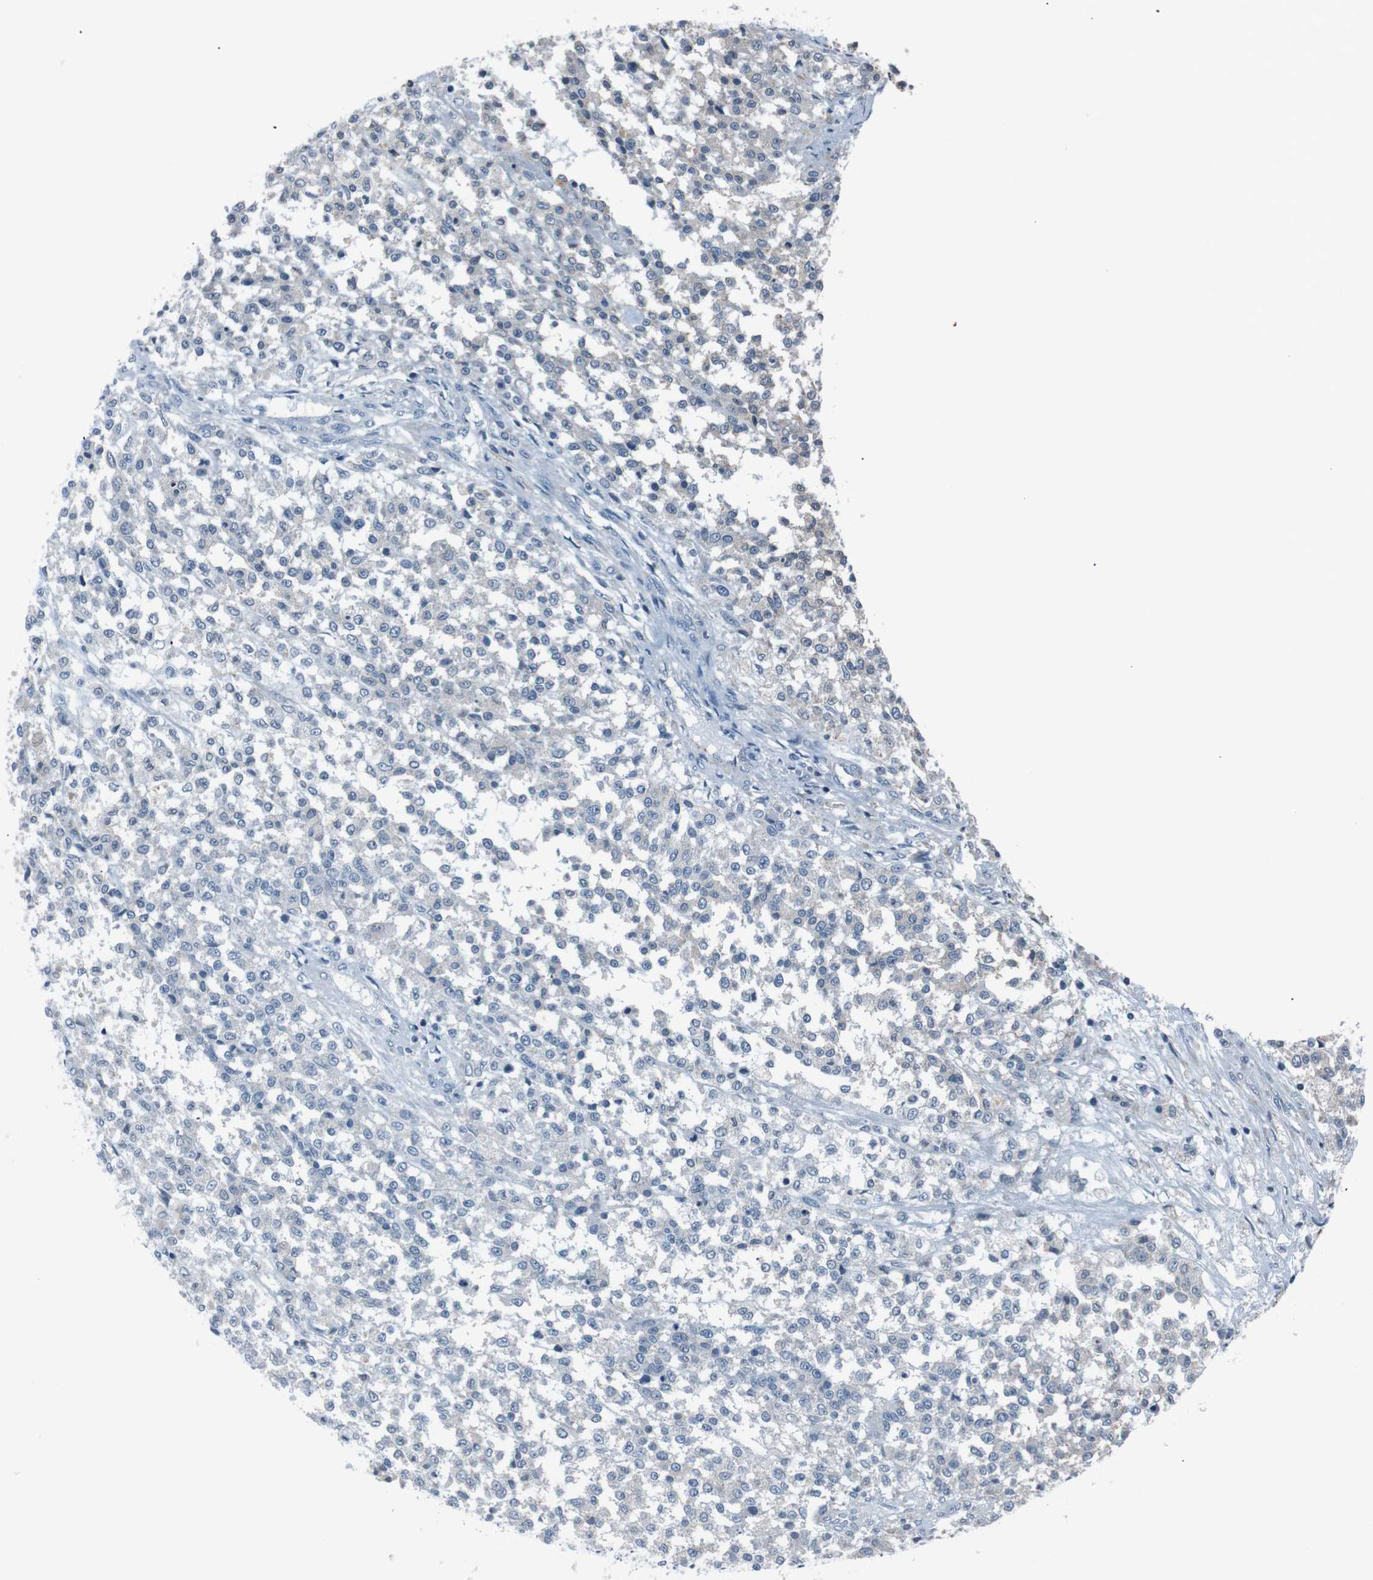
{"staining": {"intensity": "negative", "quantity": "none", "location": "none"}, "tissue": "testis cancer", "cell_type": "Tumor cells", "image_type": "cancer", "snomed": [{"axis": "morphology", "description": "Seminoma, NOS"}, {"axis": "topography", "description": "Testis"}], "caption": "There is no significant expression in tumor cells of testis seminoma.", "gene": "SIGMAR1", "patient": {"sex": "male", "age": 59}}